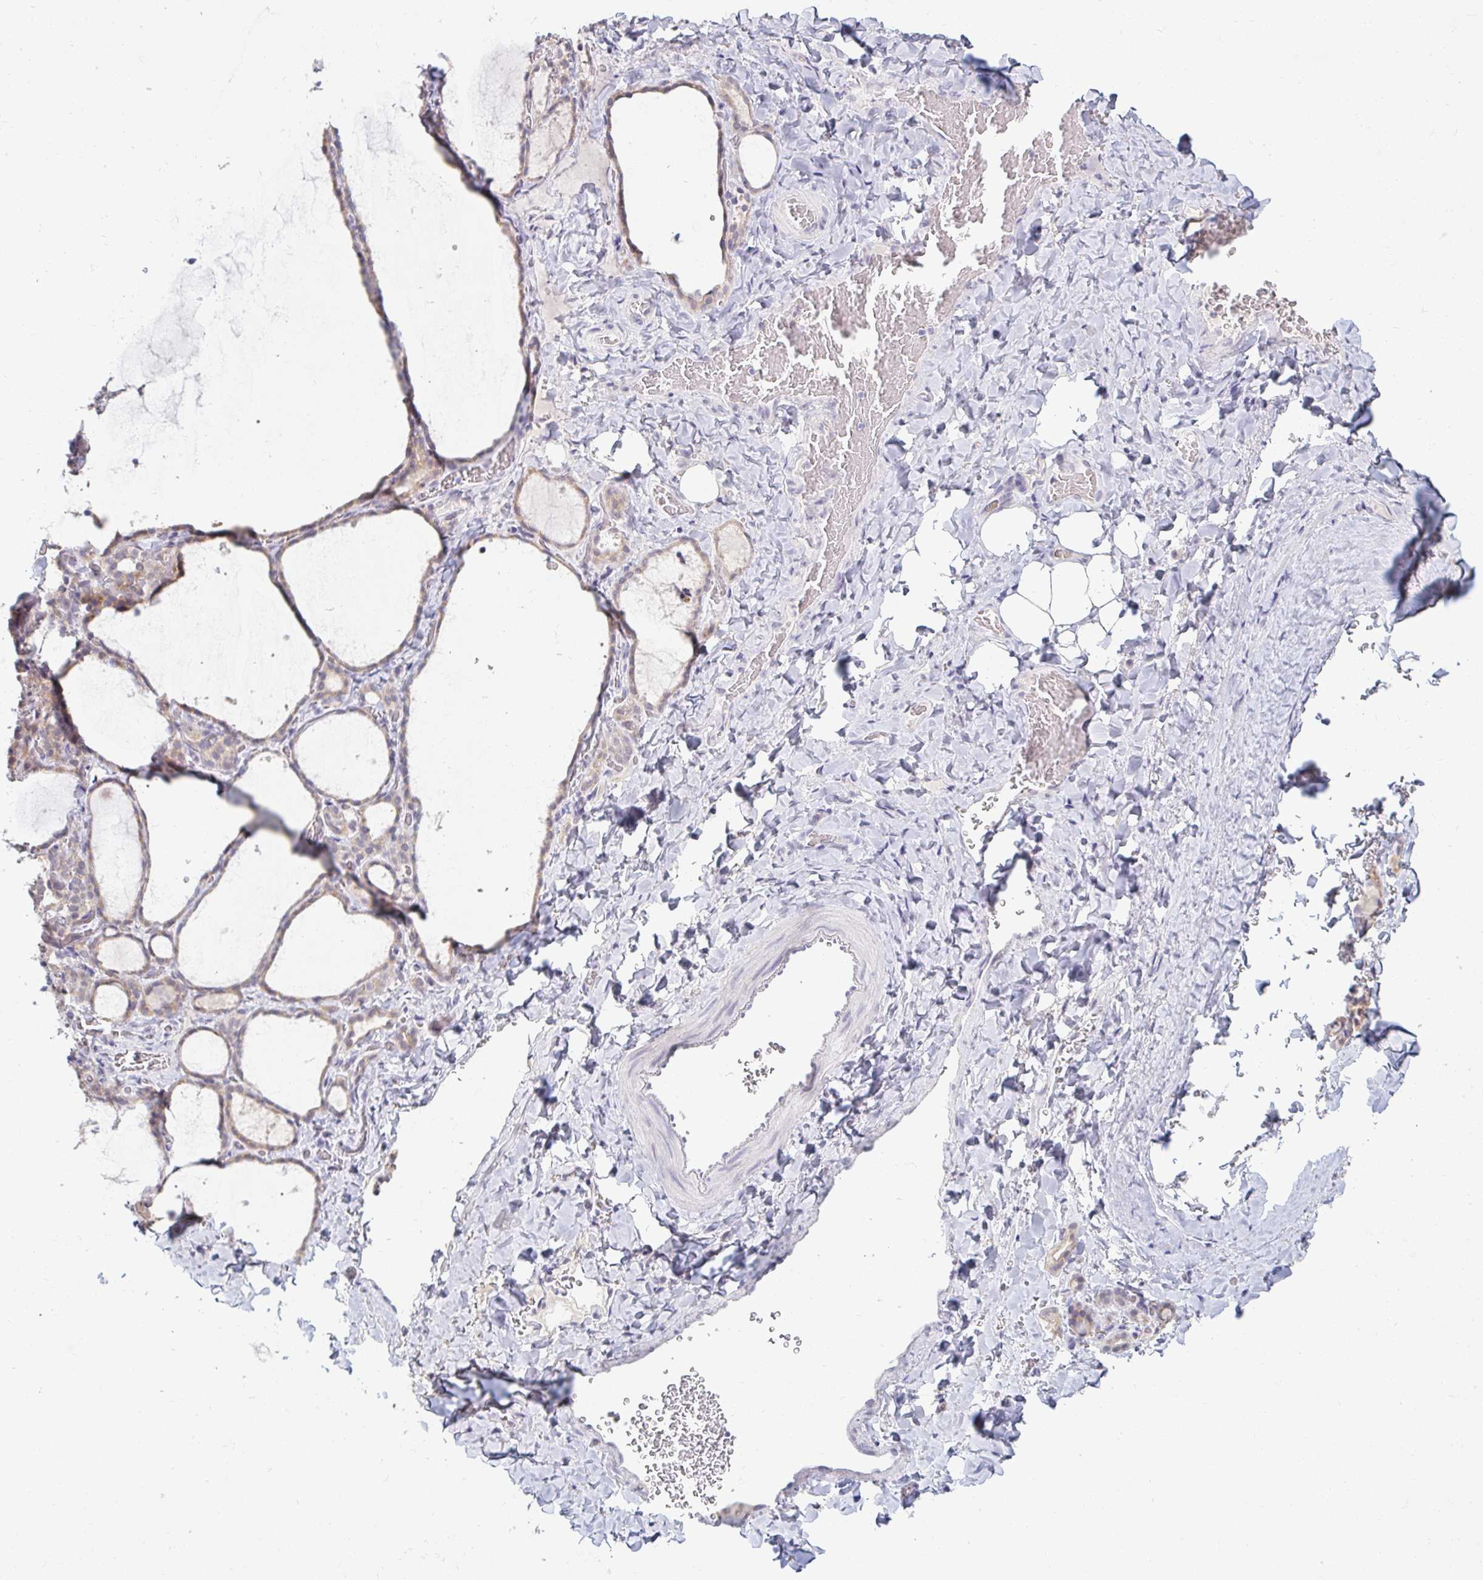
{"staining": {"intensity": "weak", "quantity": "25%-75%", "location": "cytoplasmic/membranous"}, "tissue": "thyroid gland", "cell_type": "Glandular cells", "image_type": "normal", "snomed": [{"axis": "morphology", "description": "Normal tissue, NOS"}, {"axis": "topography", "description": "Thyroid gland"}], "caption": "Immunohistochemical staining of benign thyroid gland displays 25%-75% levels of weak cytoplasmic/membranous protein expression in approximately 25%-75% of glandular cells. (Brightfield microscopy of DAB IHC at high magnification).", "gene": "DDN", "patient": {"sex": "female", "age": 22}}